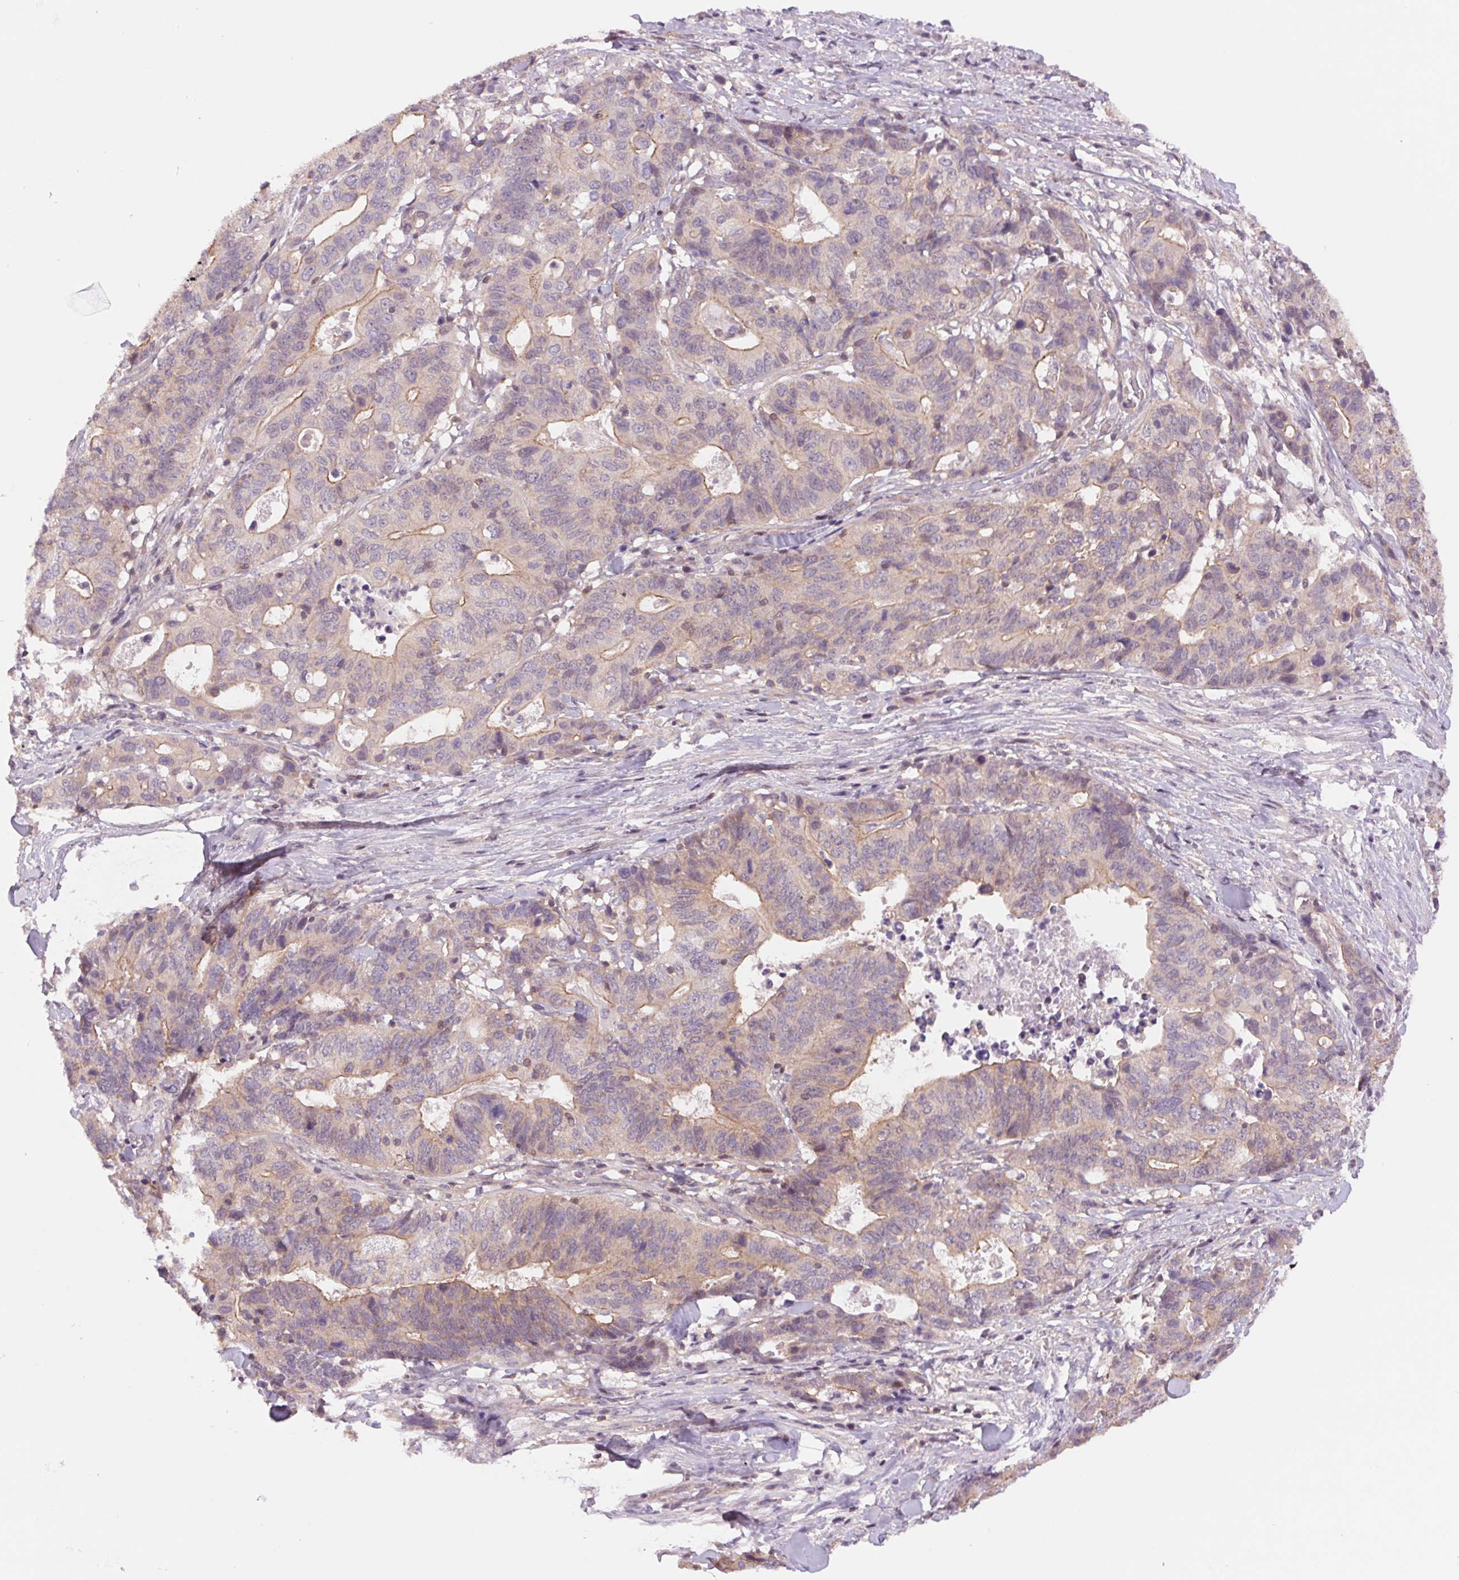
{"staining": {"intensity": "moderate", "quantity": "<25%", "location": "cytoplasmic/membranous"}, "tissue": "stomach cancer", "cell_type": "Tumor cells", "image_type": "cancer", "snomed": [{"axis": "morphology", "description": "Adenocarcinoma, NOS"}, {"axis": "topography", "description": "Stomach, upper"}], "caption": "Immunohistochemistry staining of stomach cancer, which displays low levels of moderate cytoplasmic/membranous expression in approximately <25% of tumor cells indicating moderate cytoplasmic/membranous protein staining. The staining was performed using DAB (3,3'-diaminobenzidine) (brown) for protein detection and nuclei were counterstained in hematoxylin (blue).", "gene": "SH3RF2", "patient": {"sex": "female", "age": 67}}